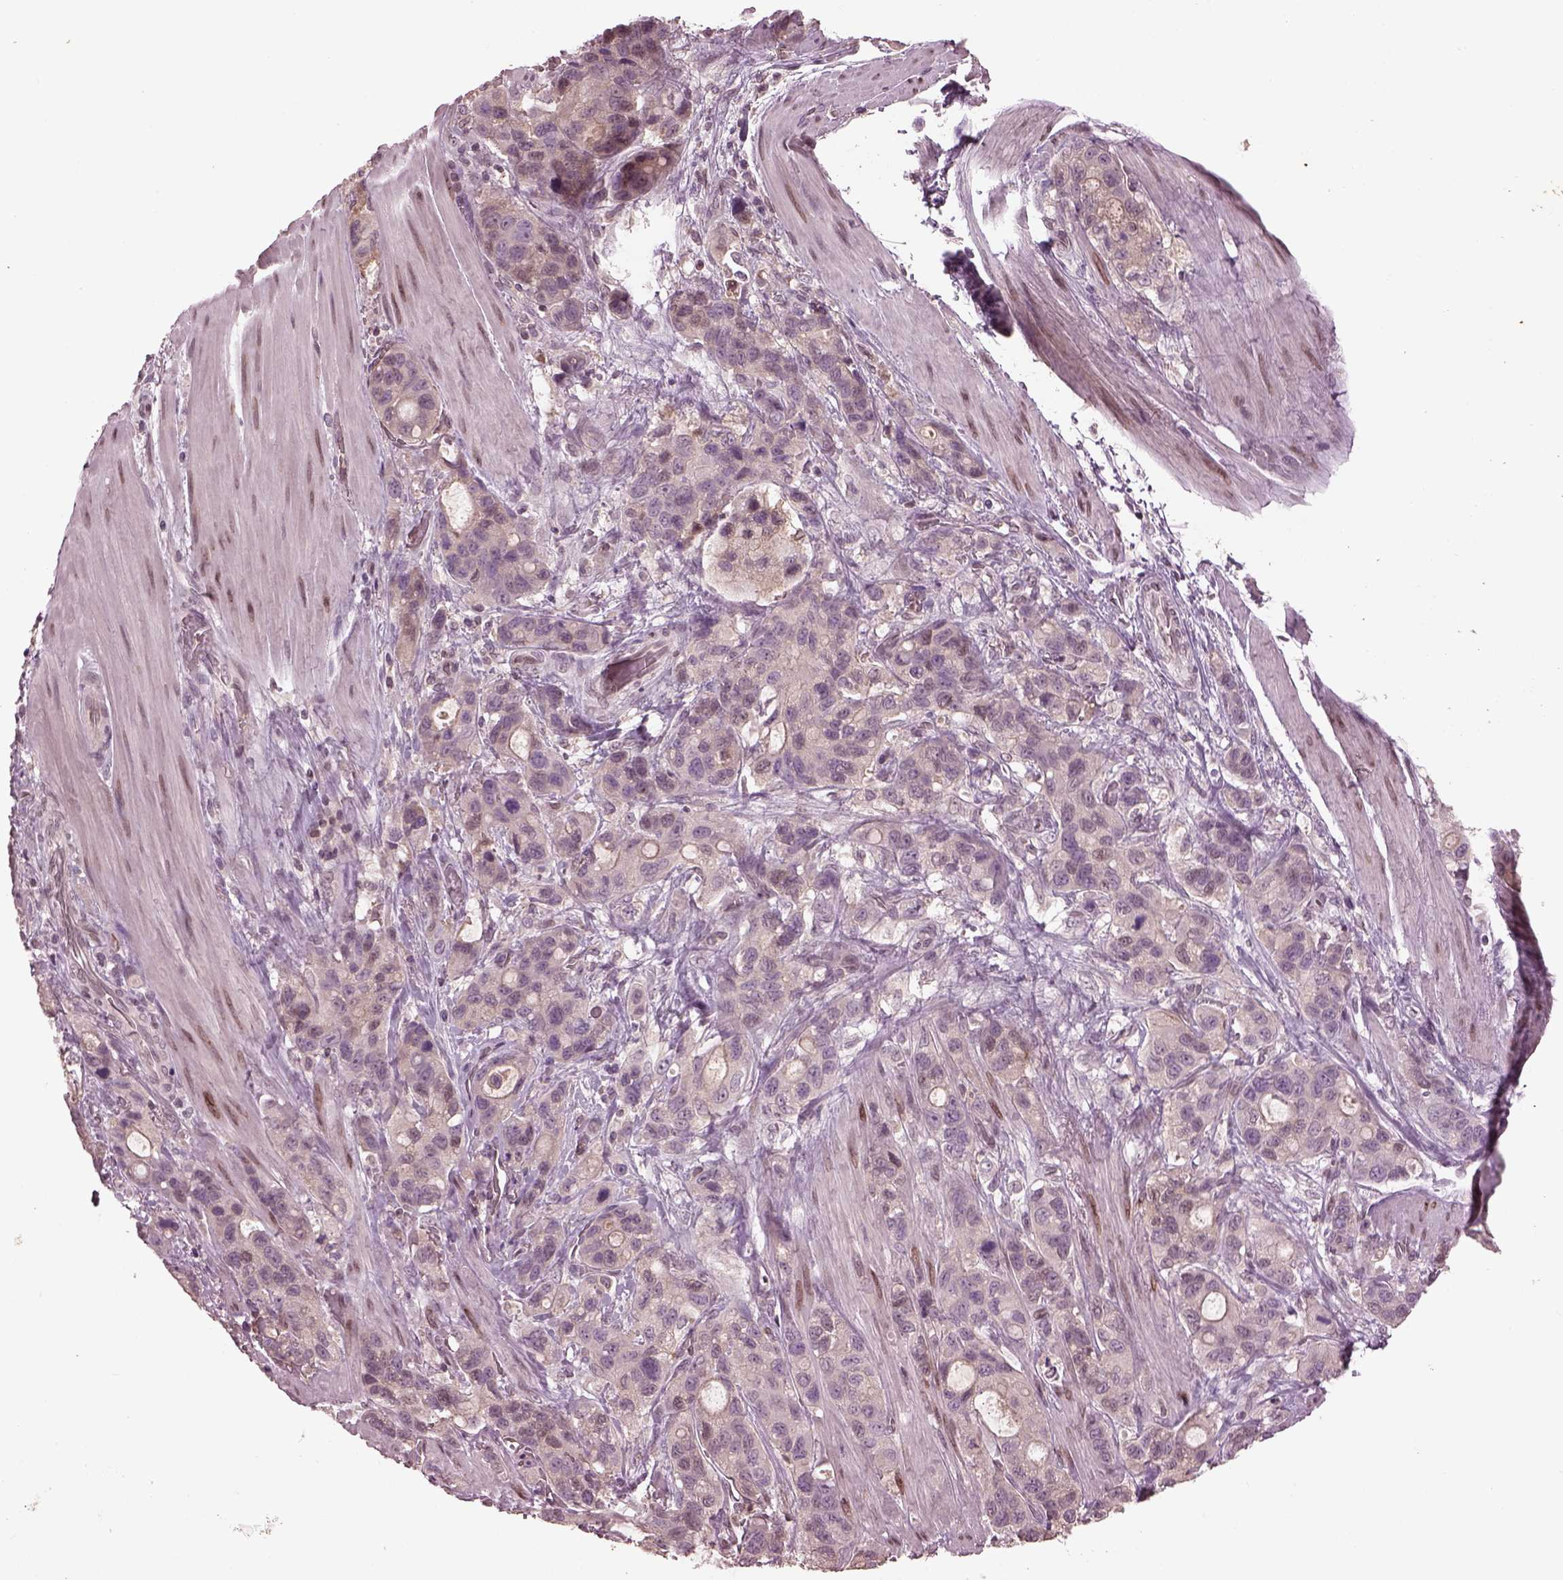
{"staining": {"intensity": "negative", "quantity": "none", "location": "none"}, "tissue": "stomach cancer", "cell_type": "Tumor cells", "image_type": "cancer", "snomed": [{"axis": "morphology", "description": "Adenocarcinoma, NOS"}, {"axis": "topography", "description": "Stomach"}], "caption": "A high-resolution micrograph shows immunohistochemistry (IHC) staining of stomach cancer (adenocarcinoma), which shows no significant staining in tumor cells.", "gene": "PTX4", "patient": {"sex": "male", "age": 63}}